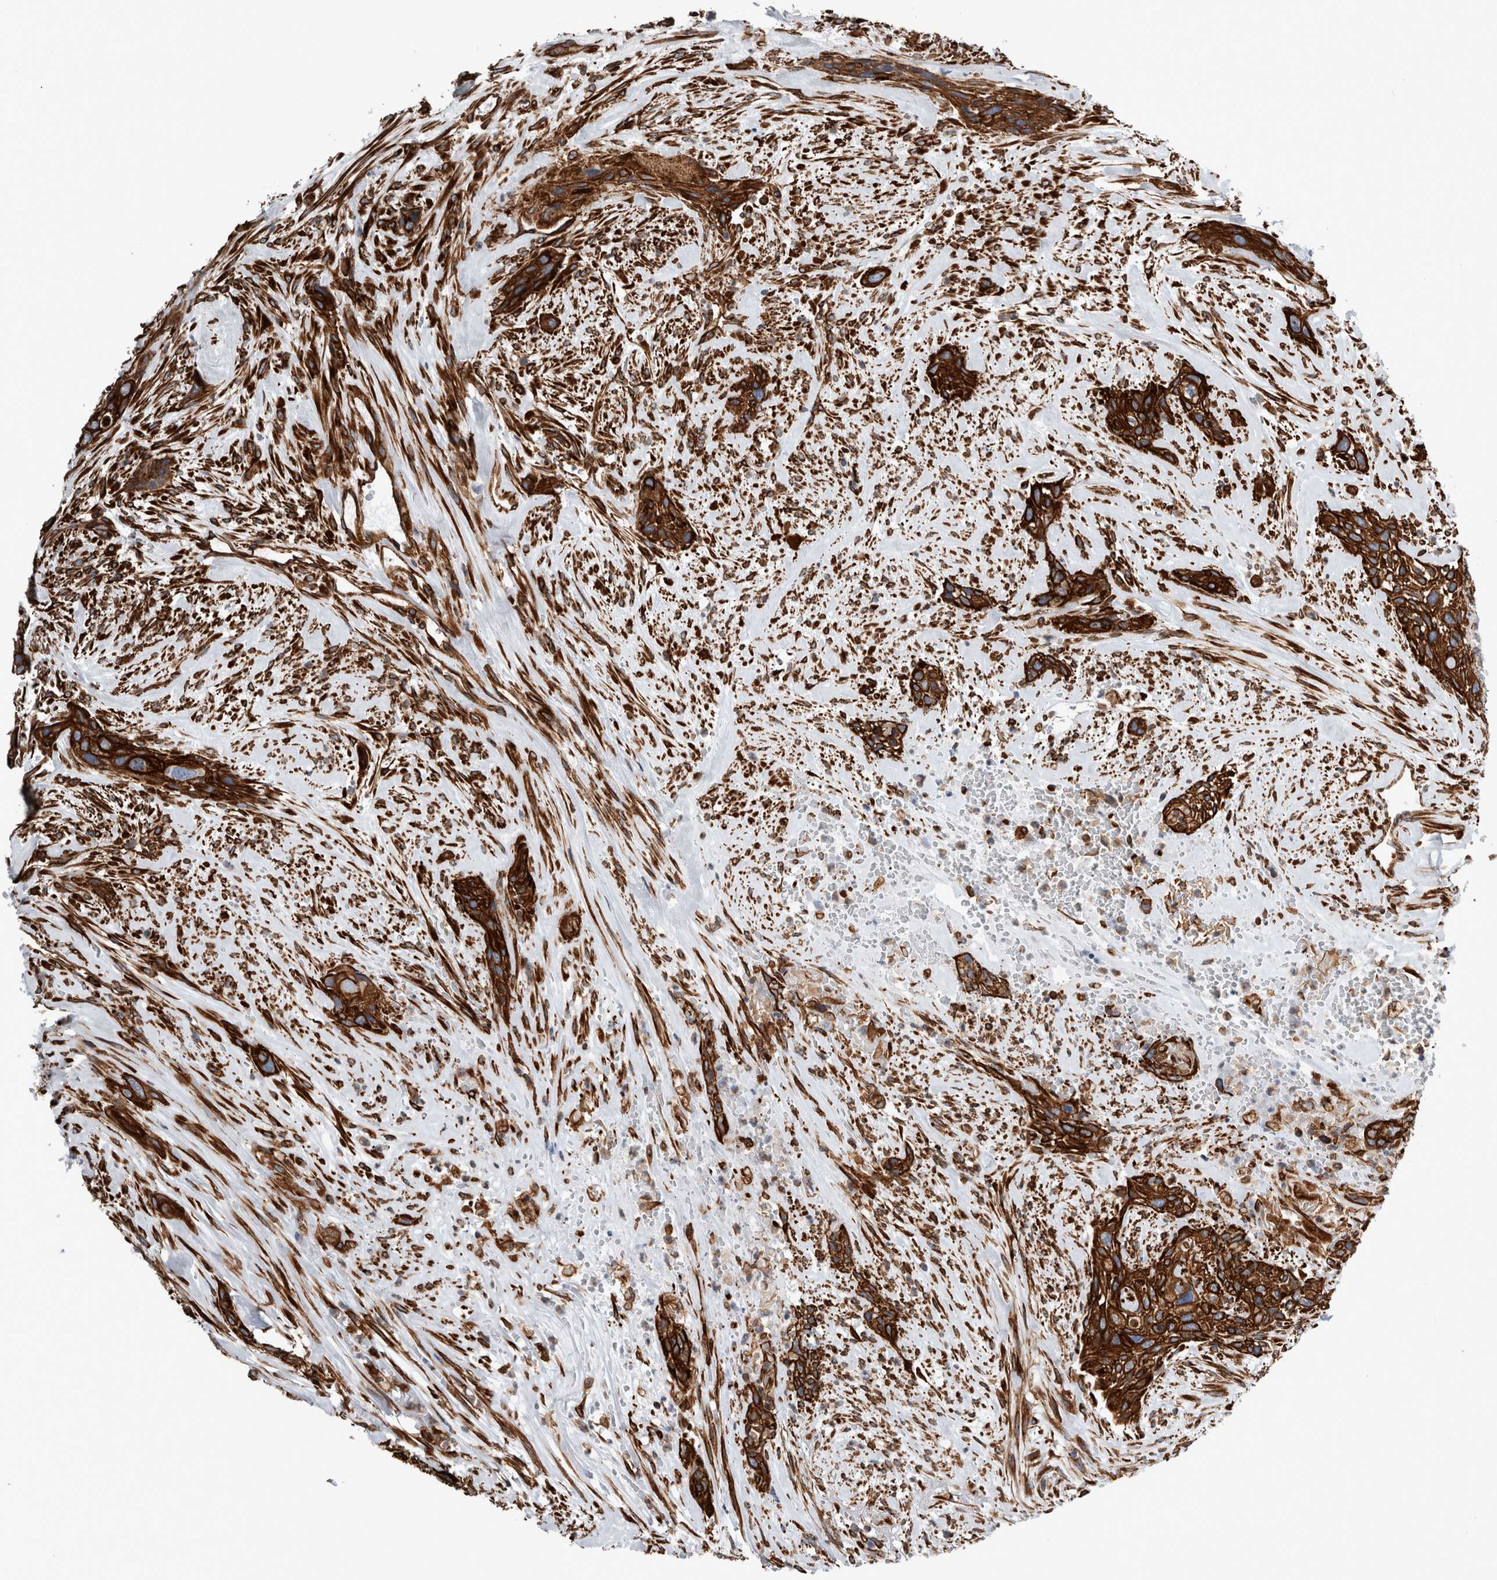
{"staining": {"intensity": "strong", "quantity": ">75%", "location": "cytoplasmic/membranous"}, "tissue": "urothelial cancer", "cell_type": "Tumor cells", "image_type": "cancer", "snomed": [{"axis": "morphology", "description": "Urothelial carcinoma, High grade"}, {"axis": "topography", "description": "Urinary bladder"}], "caption": "Immunohistochemistry image of human high-grade urothelial carcinoma stained for a protein (brown), which shows high levels of strong cytoplasmic/membranous positivity in approximately >75% of tumor cells.", "gene": "PLEC", "patient": {"sex": "male", "age": 35}}